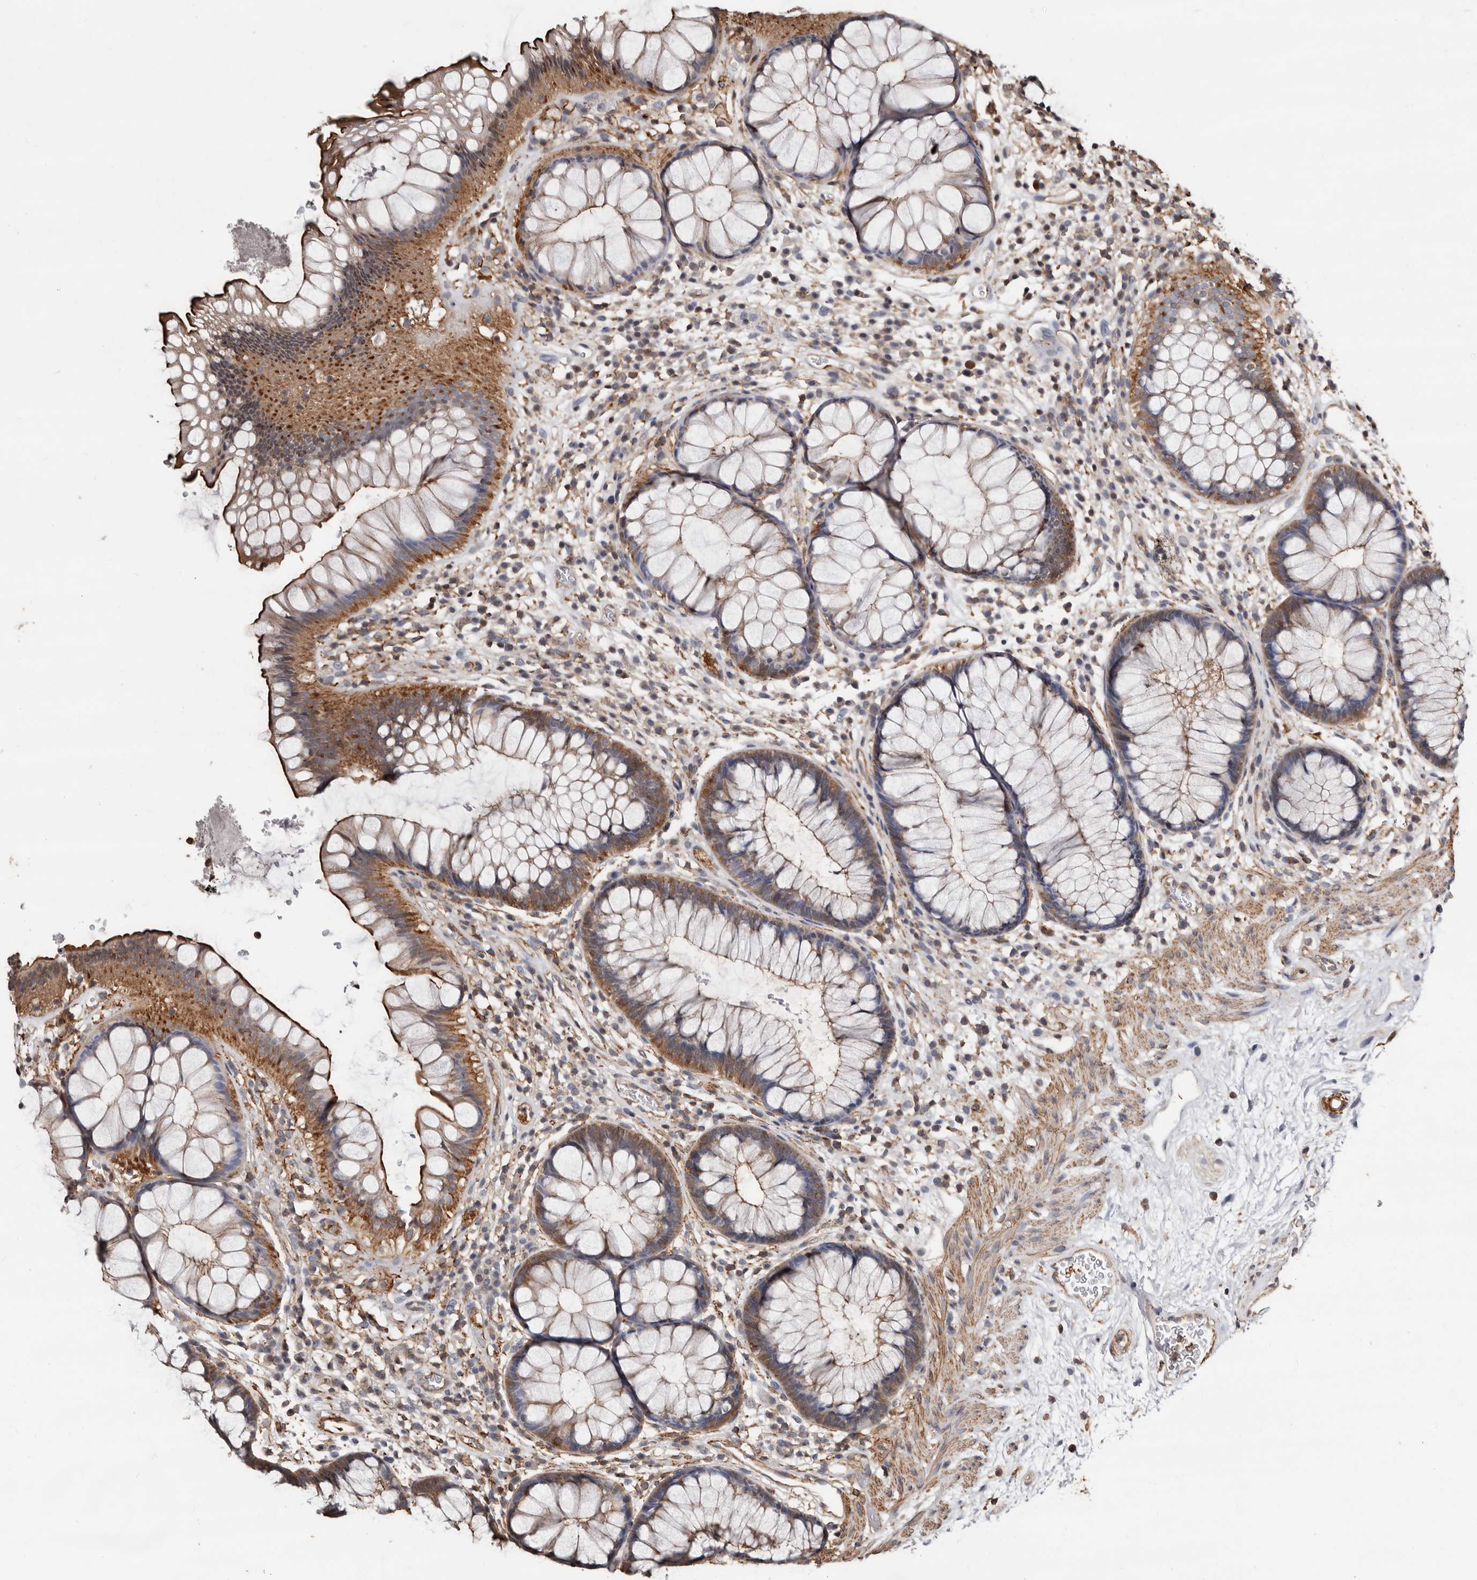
{"staining": {"intensity": "moderate", "quantity": "25%-75%", "location": "cytoplasmic/membranous"}, "tissue": "rectum", "cell_type": "Glandular cells", "image_type": "normal", "snomed": [{"axis": "morphology", "description": "Normal tissue, NOS"}, {"axis": "topography", "description": "Rectum"}], "caption": "The immunohistochemical stain highlights moderate cytoplasmic/membranous staining in glandular cells of unremarkable rectum.", "gene": "GSK3A", "patient": {"sex": "male", "age": 51}}